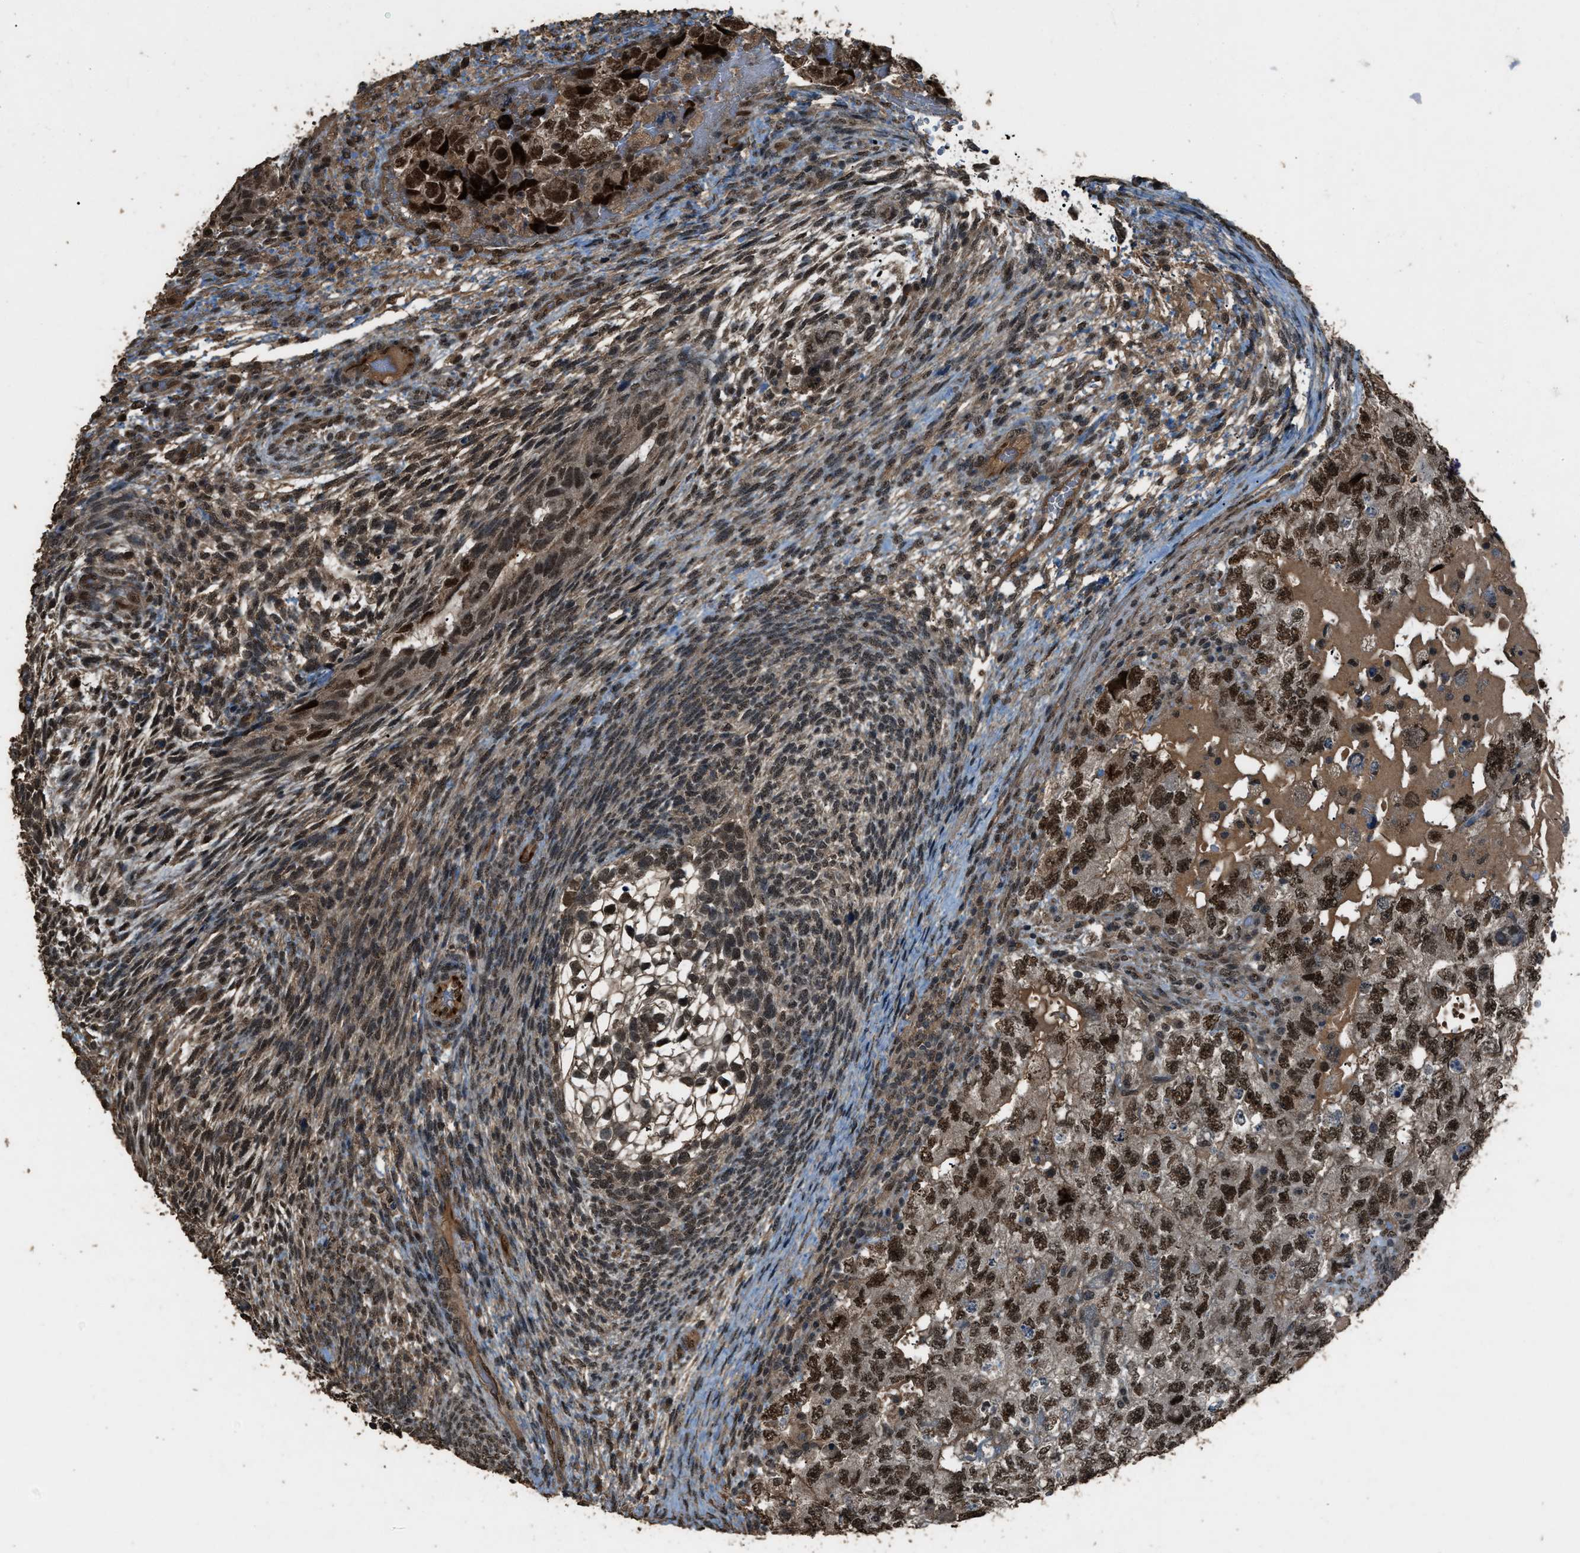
{"staining": {"intensity": "strong", "quantity": ">75%", "location": "nuclear"}, "tissue": "testis cancer", "cell_type": "Tumor cells", "image_type": "cancer", "snomed": [{"axis": "morphology", "description": "Carcinoma, Embryonal, NOS"}, {"axis": "topography", "description": "Testis"}], "caption": "Immunohistochemistry (DAB (3,3'-diaminobenzidine)) staining of testis cancer demonstrates strong nuclear protein positivity in approximately >75% of tumor cells.", "gene": "SERTAD2", "patient": {"sex": "male", "age": 36}}